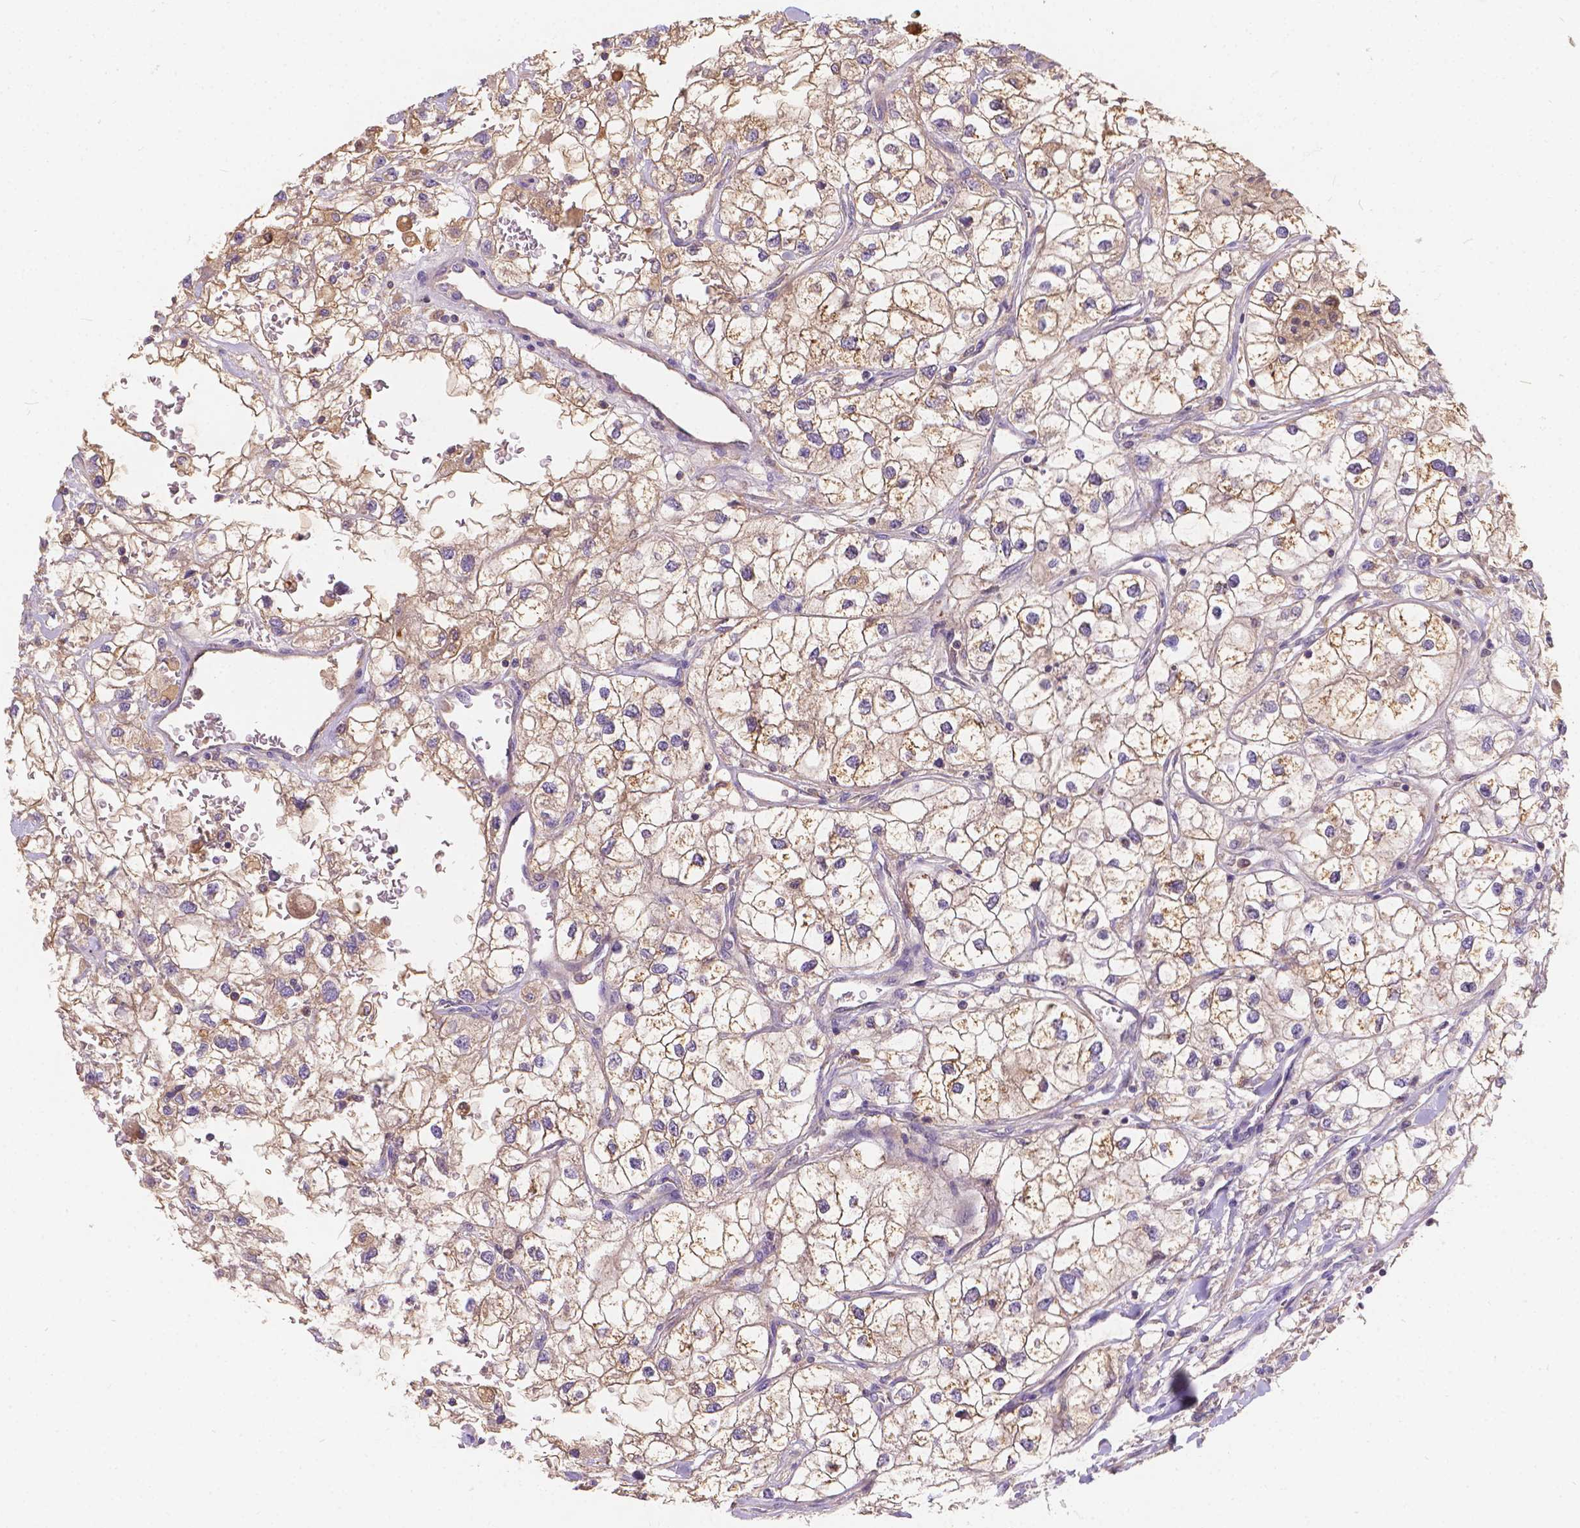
{"staining": {"intensity": "strong", "quantity": "<25%", "location": "cytoplasmic/membranous"}, "tissue": "renal cancer", "cell_type": "Tumor cells", "image_type": "cancer", "snomed": [{"axis": "morphology", "description": "Adenocarcinoma, NOS"}, {"axis": "topography", "description": "Kidney"}], "caption": "Protein expression analysis of human adenocarcinoma (renal) reveals strong cytoplasmic/membranous positivity in about <25% of tumor cells.", "gene": "CDK10", "patient": {"sex": "male", "age": 59}}